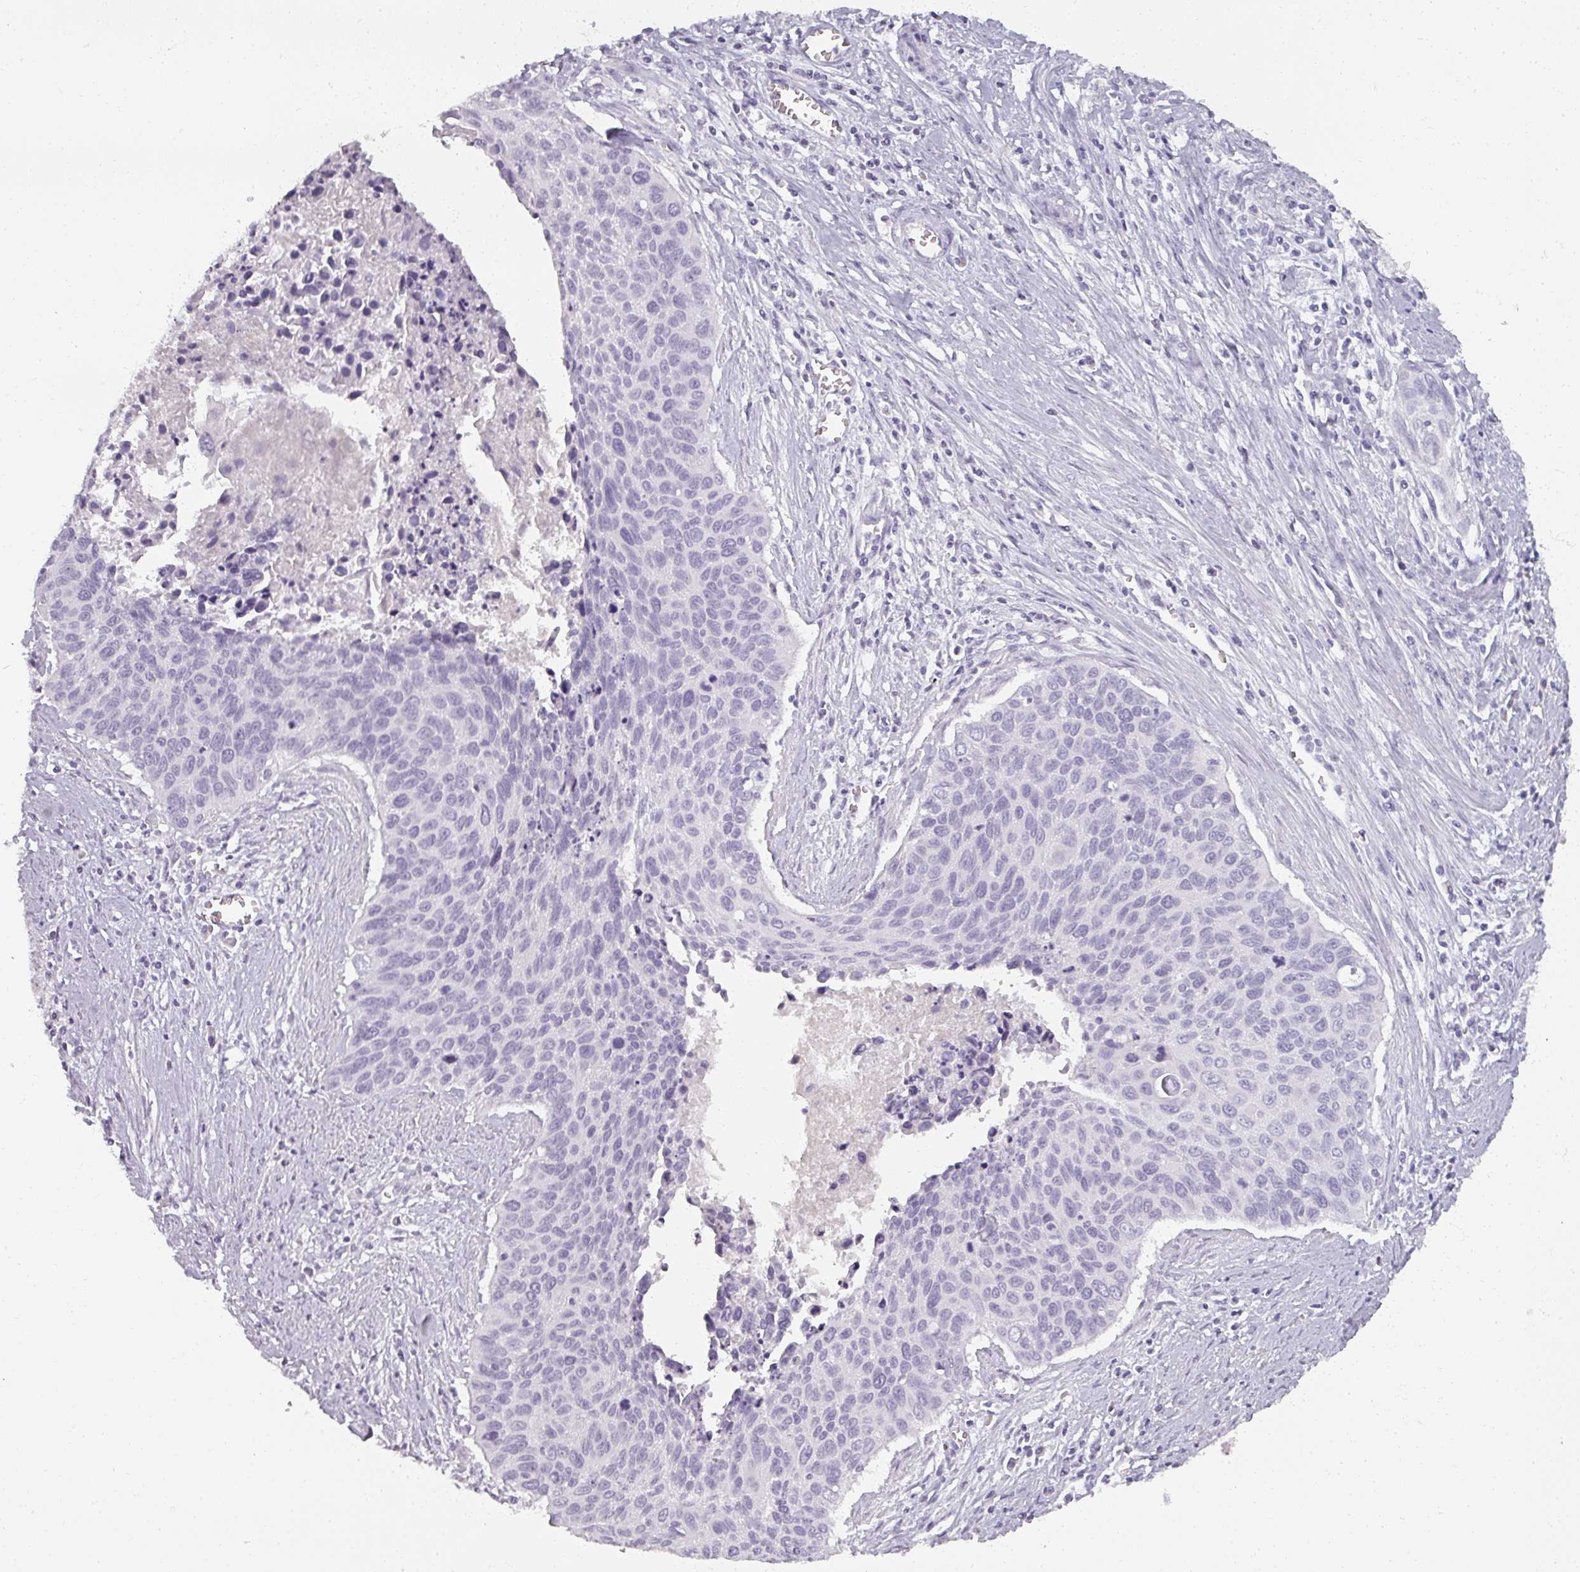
{"staining": {"intensity": "negative", "quantity": "none", "location": "none"}, "tissue": "cervical cancer", "cell_type": "Tumor cells", "image_type": "cancer", "snomed": [{"axis": "morphology", "description": "Squamous cell carcinoma, NOS"}, {"axis": "topography", "description": "Cervix"}], "caption": "The micrograph shows no significant positivity in tumor cells of cervical squamous cell carcinoma.", "gene": "REG3G", "patient": {"sex": "female", "age": 55}}